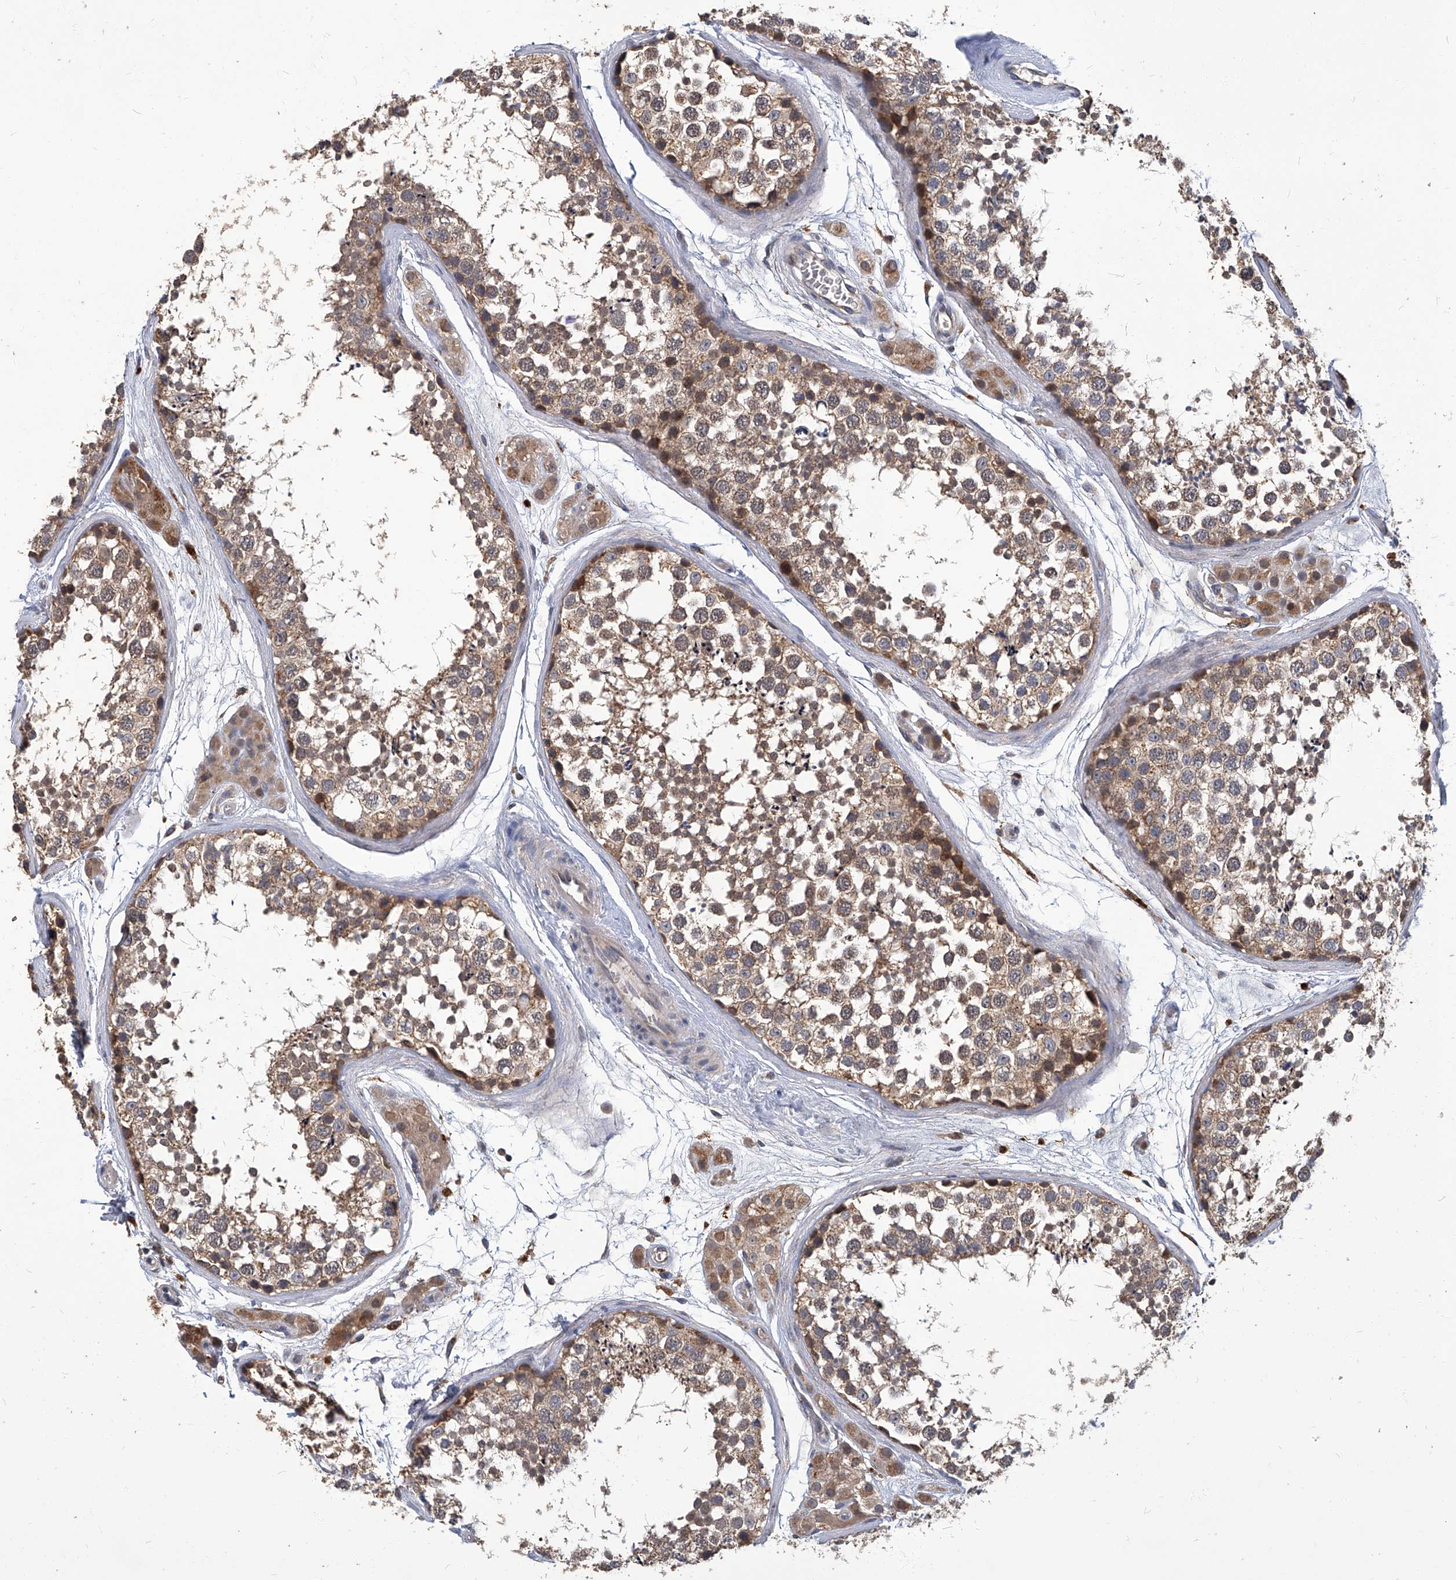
{"staining": {"intensity": "moderate", "quantity": ">75%", "location": "cytoplasmic/membranous"}, "tissue": "testis", "cell_type": "Cells in seminiferous ducts", "image_type": "normal", "snomed": [{"axis": "morphology", "description": "Normal tissue, NOS"}, {"axis": "topography", "description": "Testis"}], "caption": "Immunohistochemical staining of normal human testis reveals >75% levels of moderate cytoplasmic/membranous protein staining in approximately >75% of cells in seminiferous ducts.", "gene": "TNFRSF13B", "patient": {"sex": "male", "age": 56}}